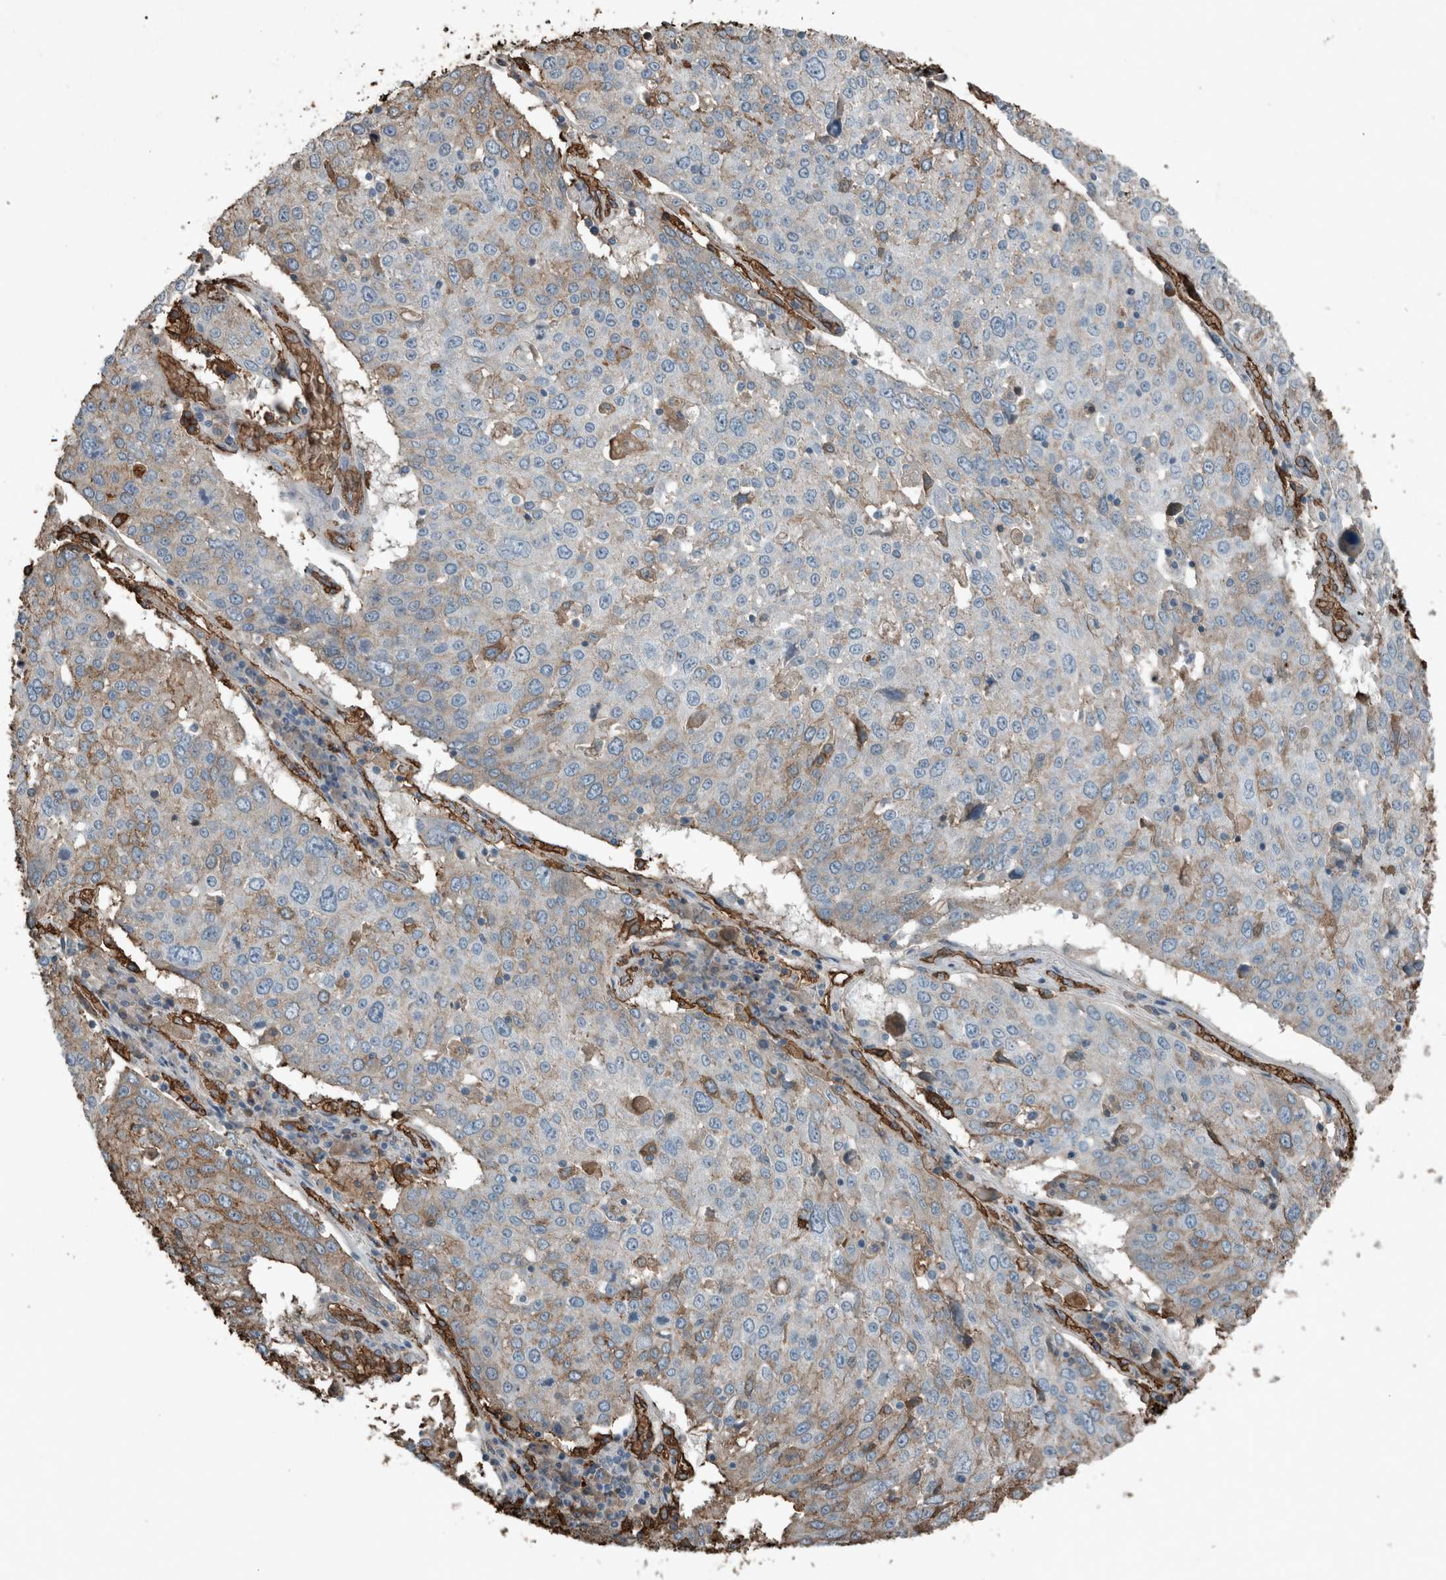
{"staining": {"intensity": "moderate", "quantity": "<25%", "location": "cytoplasmic/membranous"}, "tissue": "lung cancer", "cell_type": "Tumor cells", "image_type": "cancer", "snomed": [{"axis": "morphology", "description": "Squamous cell carcinoma, NOS"}, {"axis": "topography", "description": "Lung"}], "caption": "Protein expression analysis of lung squamous cell carcinoma exhibits moderate cytoplasmic/membranous expression in approximately <25% of tumor cells.", "gene": "LBP", "patient": {"sex": "male", "age": 65}}